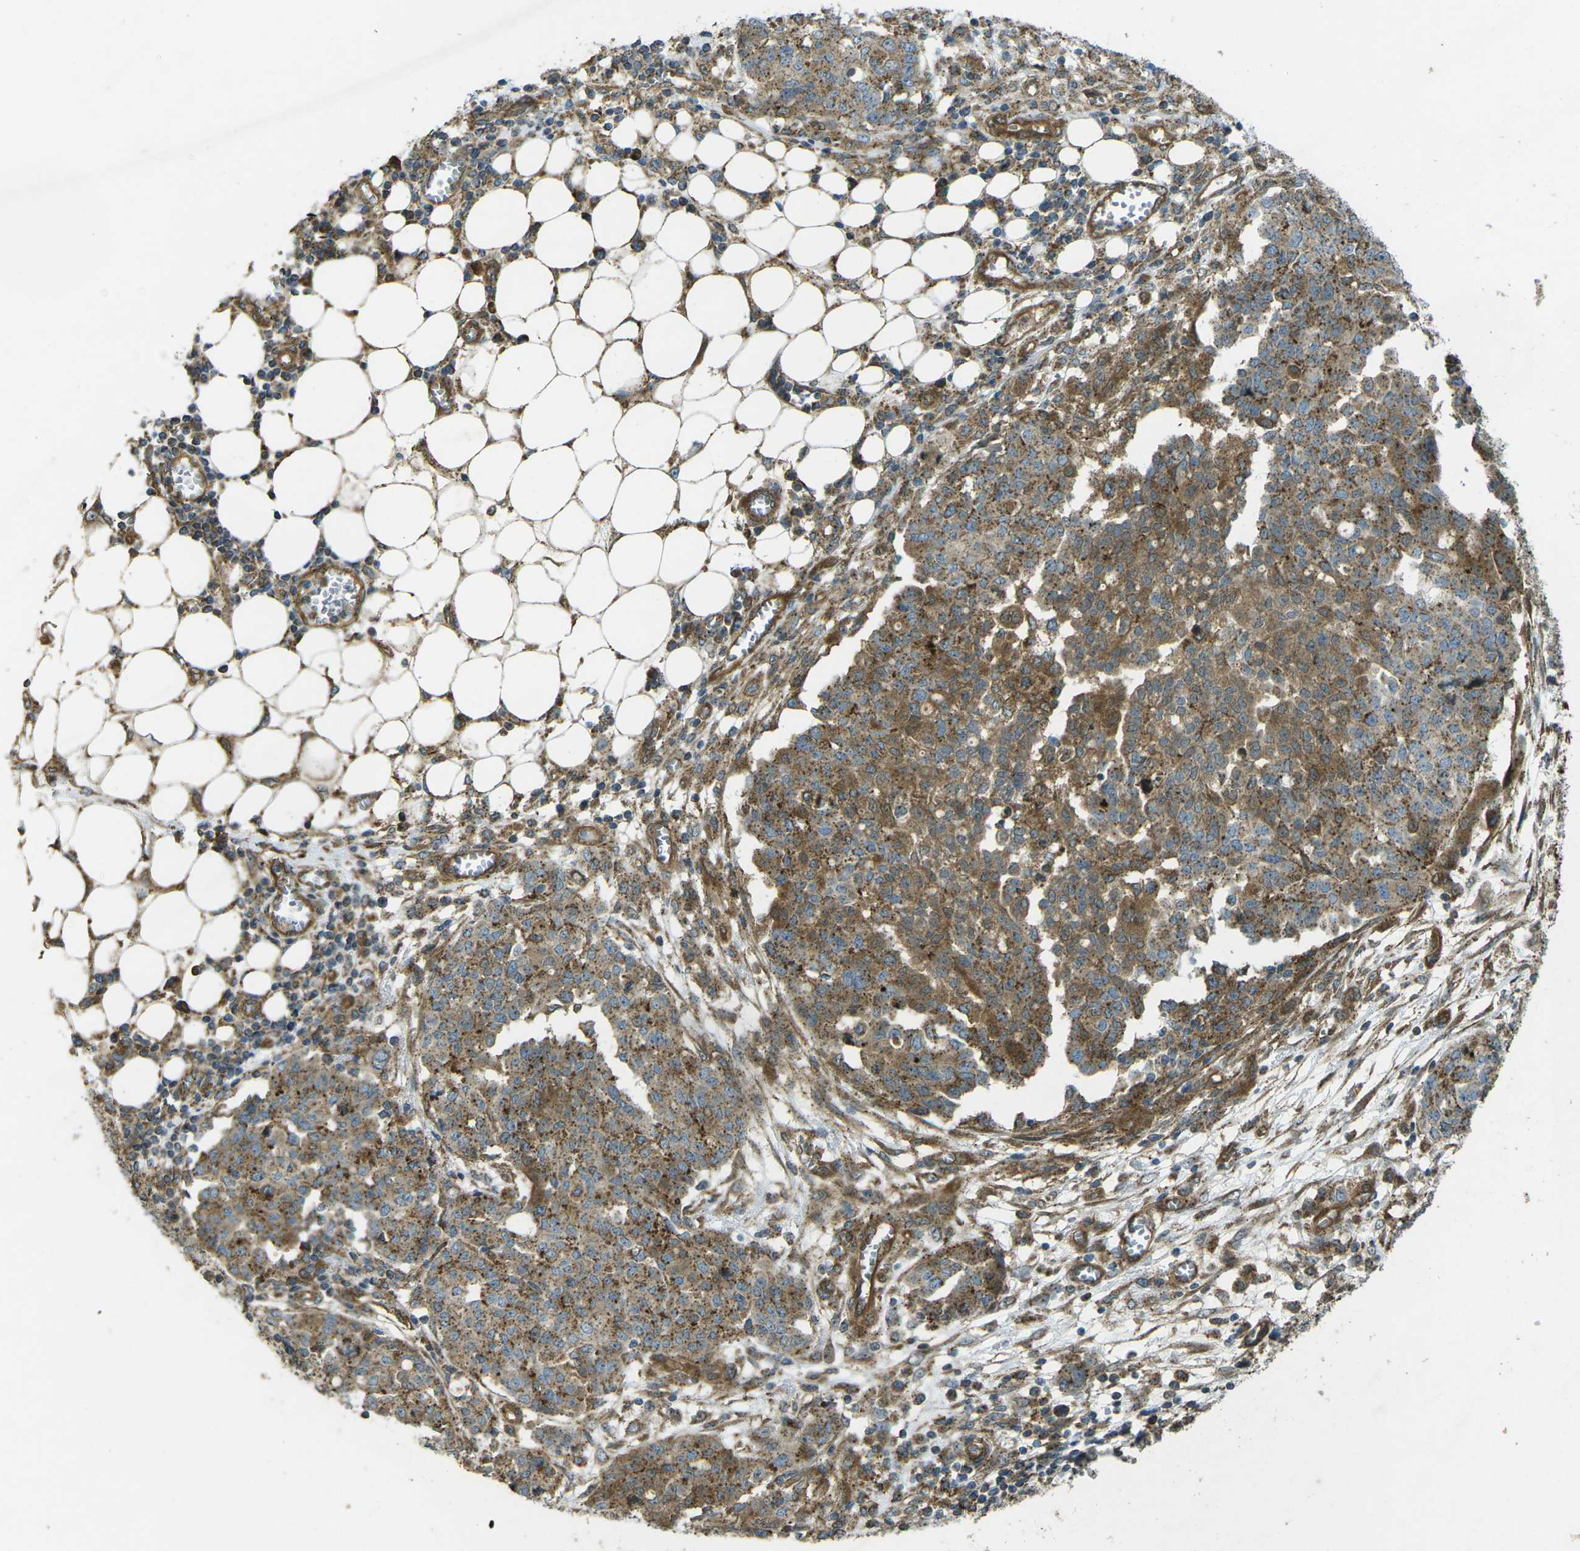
{"staining": {"intensity": "moderate", "quantity": ">75%", "location": "cytoplasmic/membranous"}, "tissue": "ovarian cancer", "cell_type": "Tumor cells", "image_type": "cancer", "snomed": [{"axis": "morphology", "description": "Cystadenocarcinoma, serous, NOS"}, {"axis": "topography", "description": "Soft tissue"}, {"axis": "topography", "description": "Ovary"}], "caption": "Immunohistochemical staining of ovarian serous cystadenocarcinoma reveals moderate cytoplasmic/membranous protein positivity in approximately >75% of tumor cells.", "gene": "CHMP3", "patient": {"sex": "female", "age": 57}}